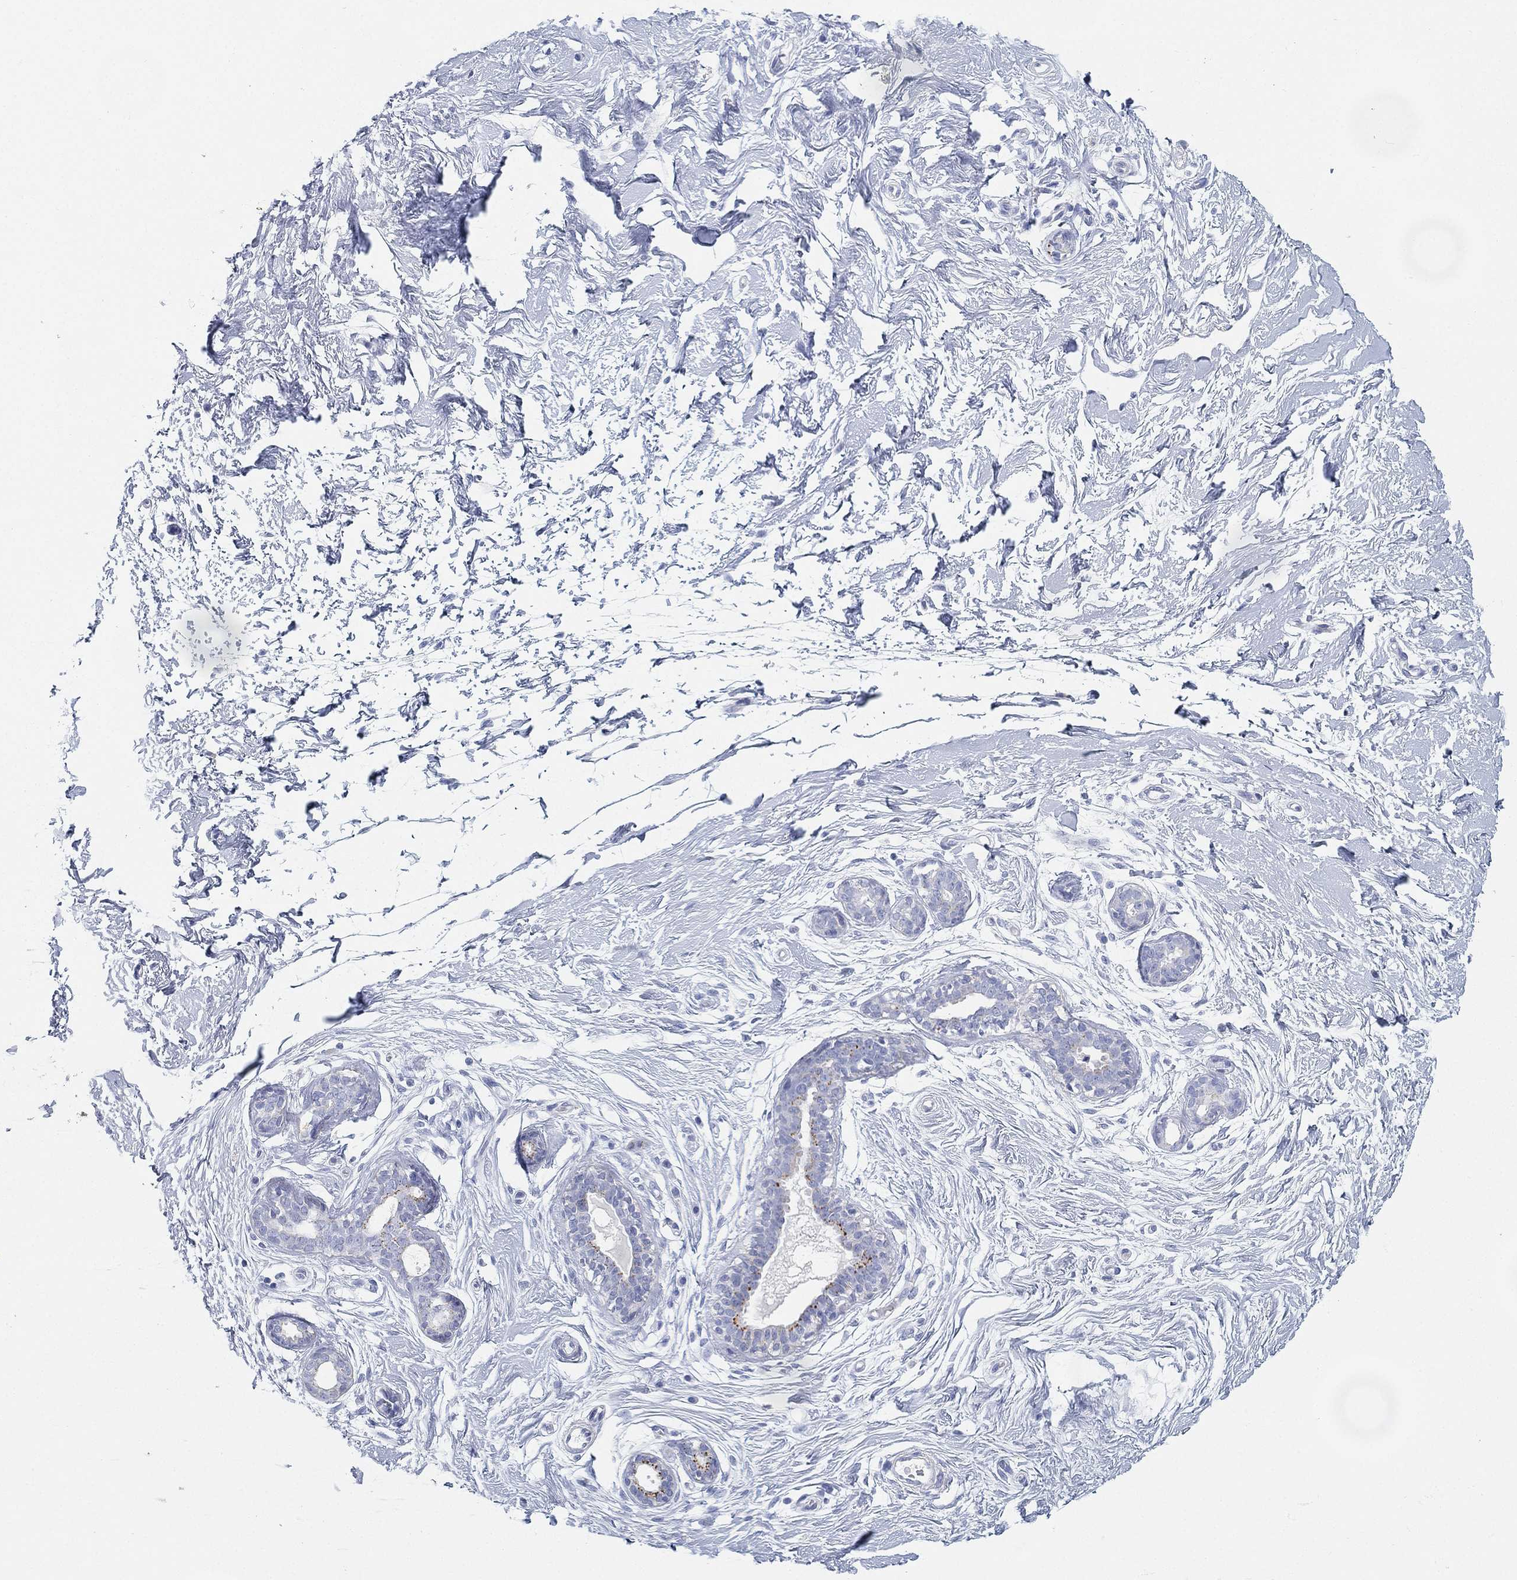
{"staining": {"intensity": "negative", "quantity": "none", "location": "none"}, "tissue": "breast", "cell_type": "Adipocytes", "image_type": "normal", "snomed": [{"axis": "morphology", "description": "Normal tissue, NOS"}, {"axis": "topography", "description": "Breast"}], "caption": "This image is of normal breast stained with immunohistochemistry to label a protein in brown with the nuclei are counter-stained blue. There is no expression in adipocytes.", "gene": "GPR61", "patient": {"sex": "female", "age": 37}}